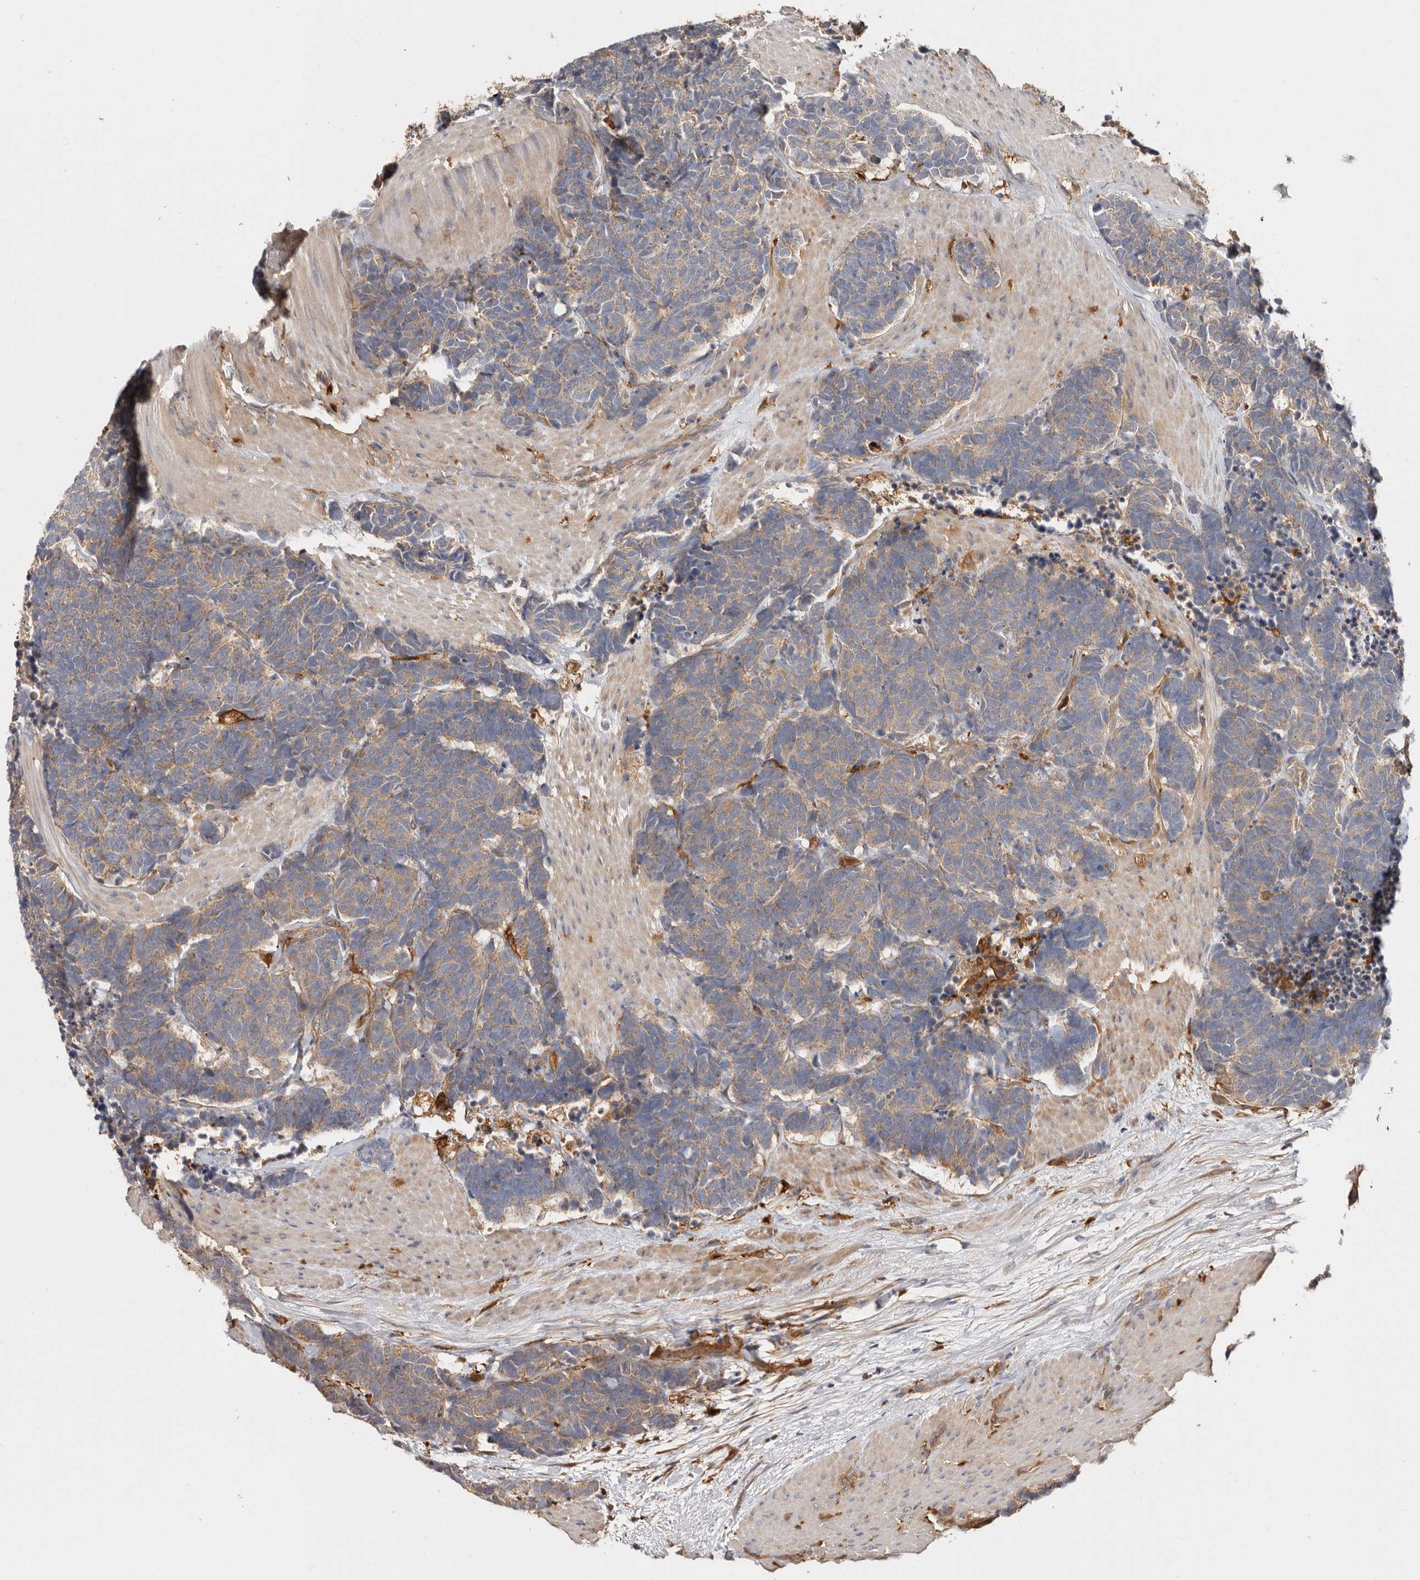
{"staining": {"intensity": "weak", "quantity": ">75%", "location": "cytoplasmic/membranous"}, "tissue": "carcinoid", "cell_type": "Tumor cells", "image_type": "cancer", "snomed": [{"axis": "morphology", "description": "Carcinoma, NOS"}, {"axis": "morphology", "description": "Carcinoid, malignant, NOS"}, {"axis": "topography", "description": "Urinary bladder"}], "caption": "Carcinoma was stained to show a protein in brown. There is low levels of weak cytoplasmic/membranous expression in approximately >75% of tumor cells.", "gene": "LAP3", "patient": {"sex": "male", "age": 57}}